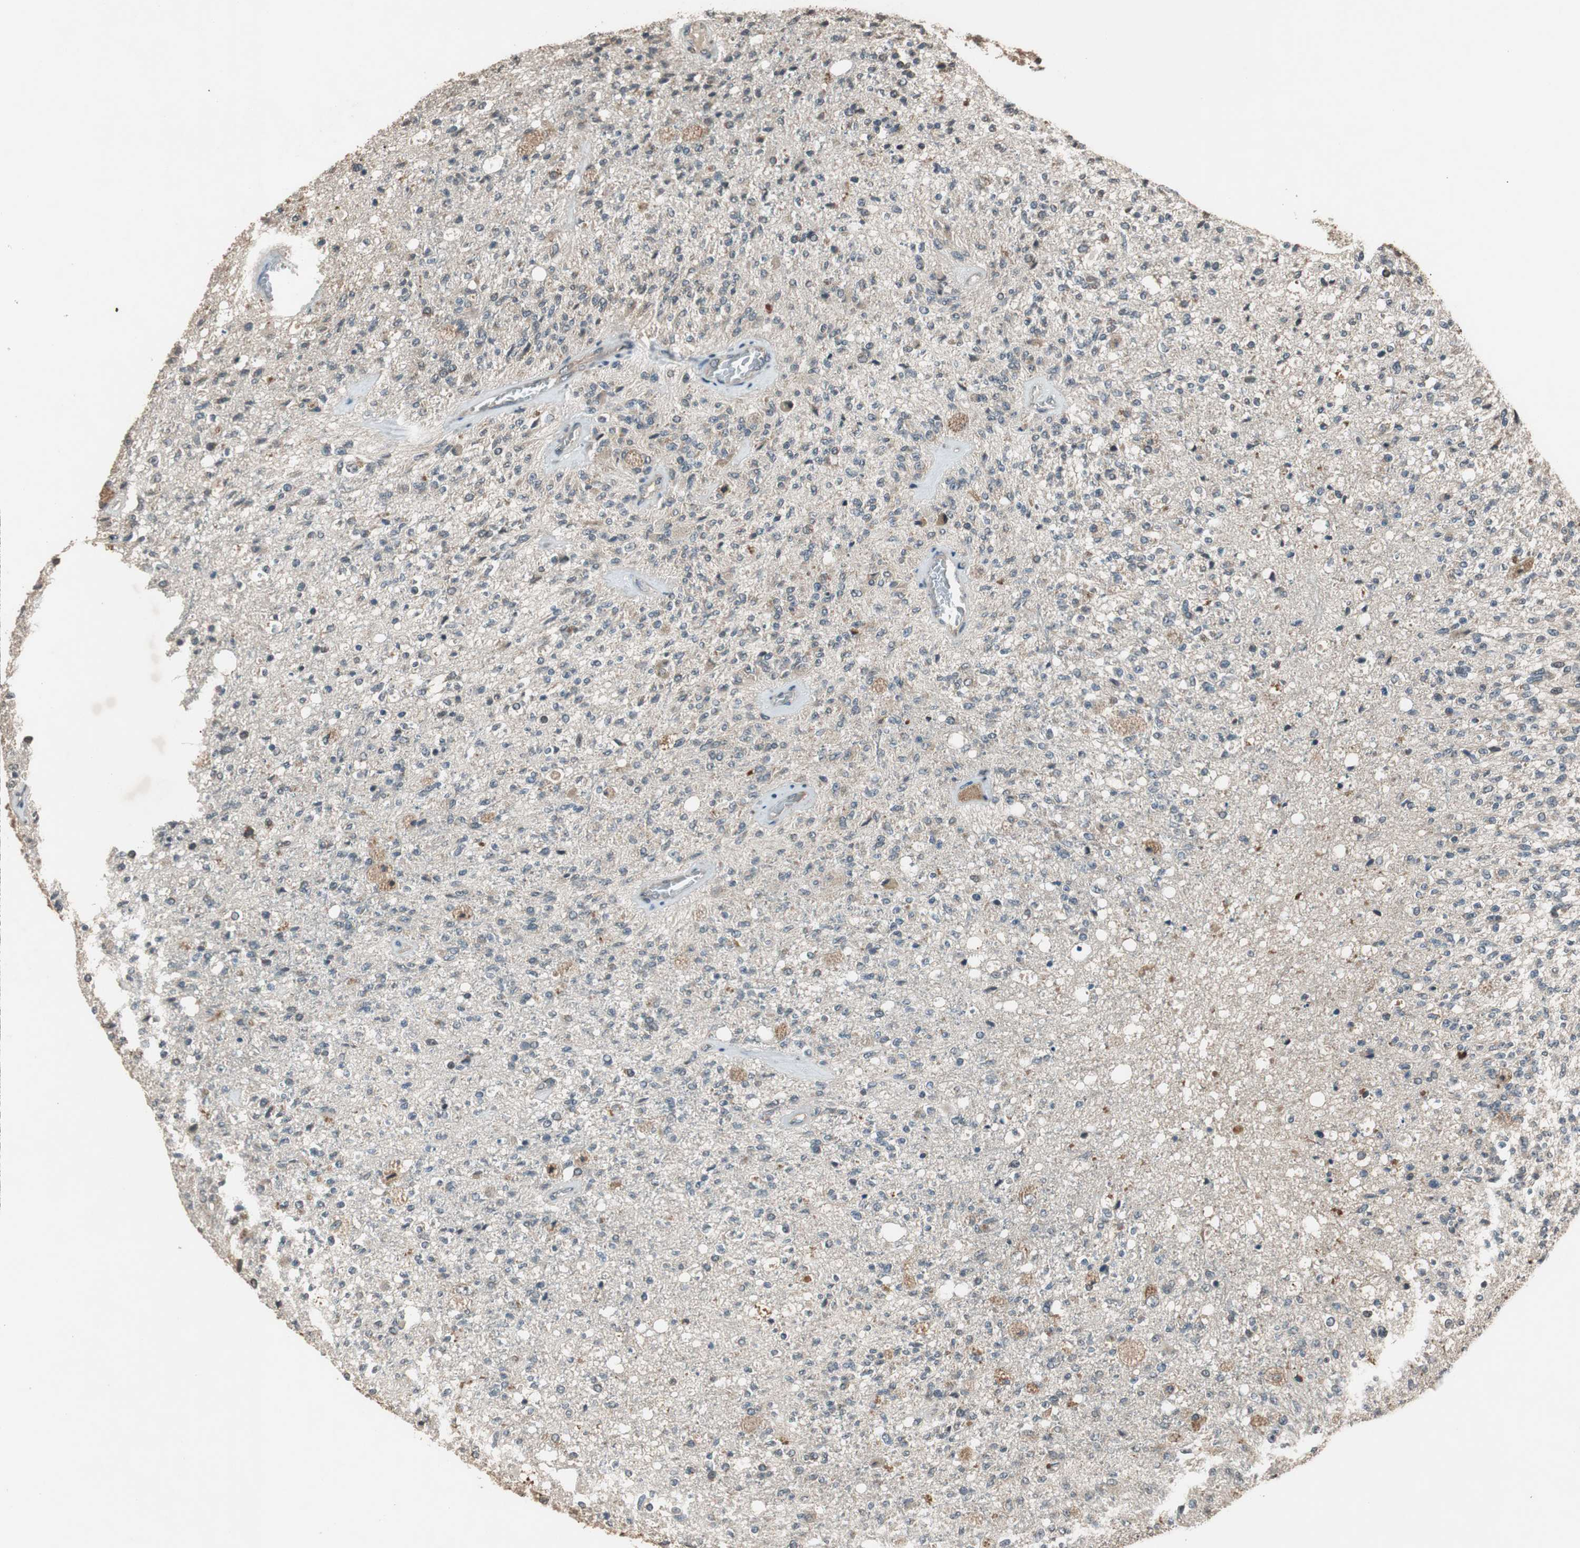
{"staining": {"intensity": "weak", "quantity": "<25%", "location": "cytoplasmic/membranous"}, "tissue": "glioma", "cell_type": "Tumor cells", "image_type": "cancer", "snomed": [{"axis": "morphology", "description": "Normal tissue, NOS"}, {"axis": "morphology", "description": "Glioma, malignant, High grade"}, {"axis": "topography", "description": "Cerebral cortex"}], "caption": "High power microscopy photomicrograph of an IHC histopathology image of high-grade glioma (malignant), revealing no significant staining in tumor cells.", "gene": "TMEM230", "patient": {"sex": "male", "age": 77}}